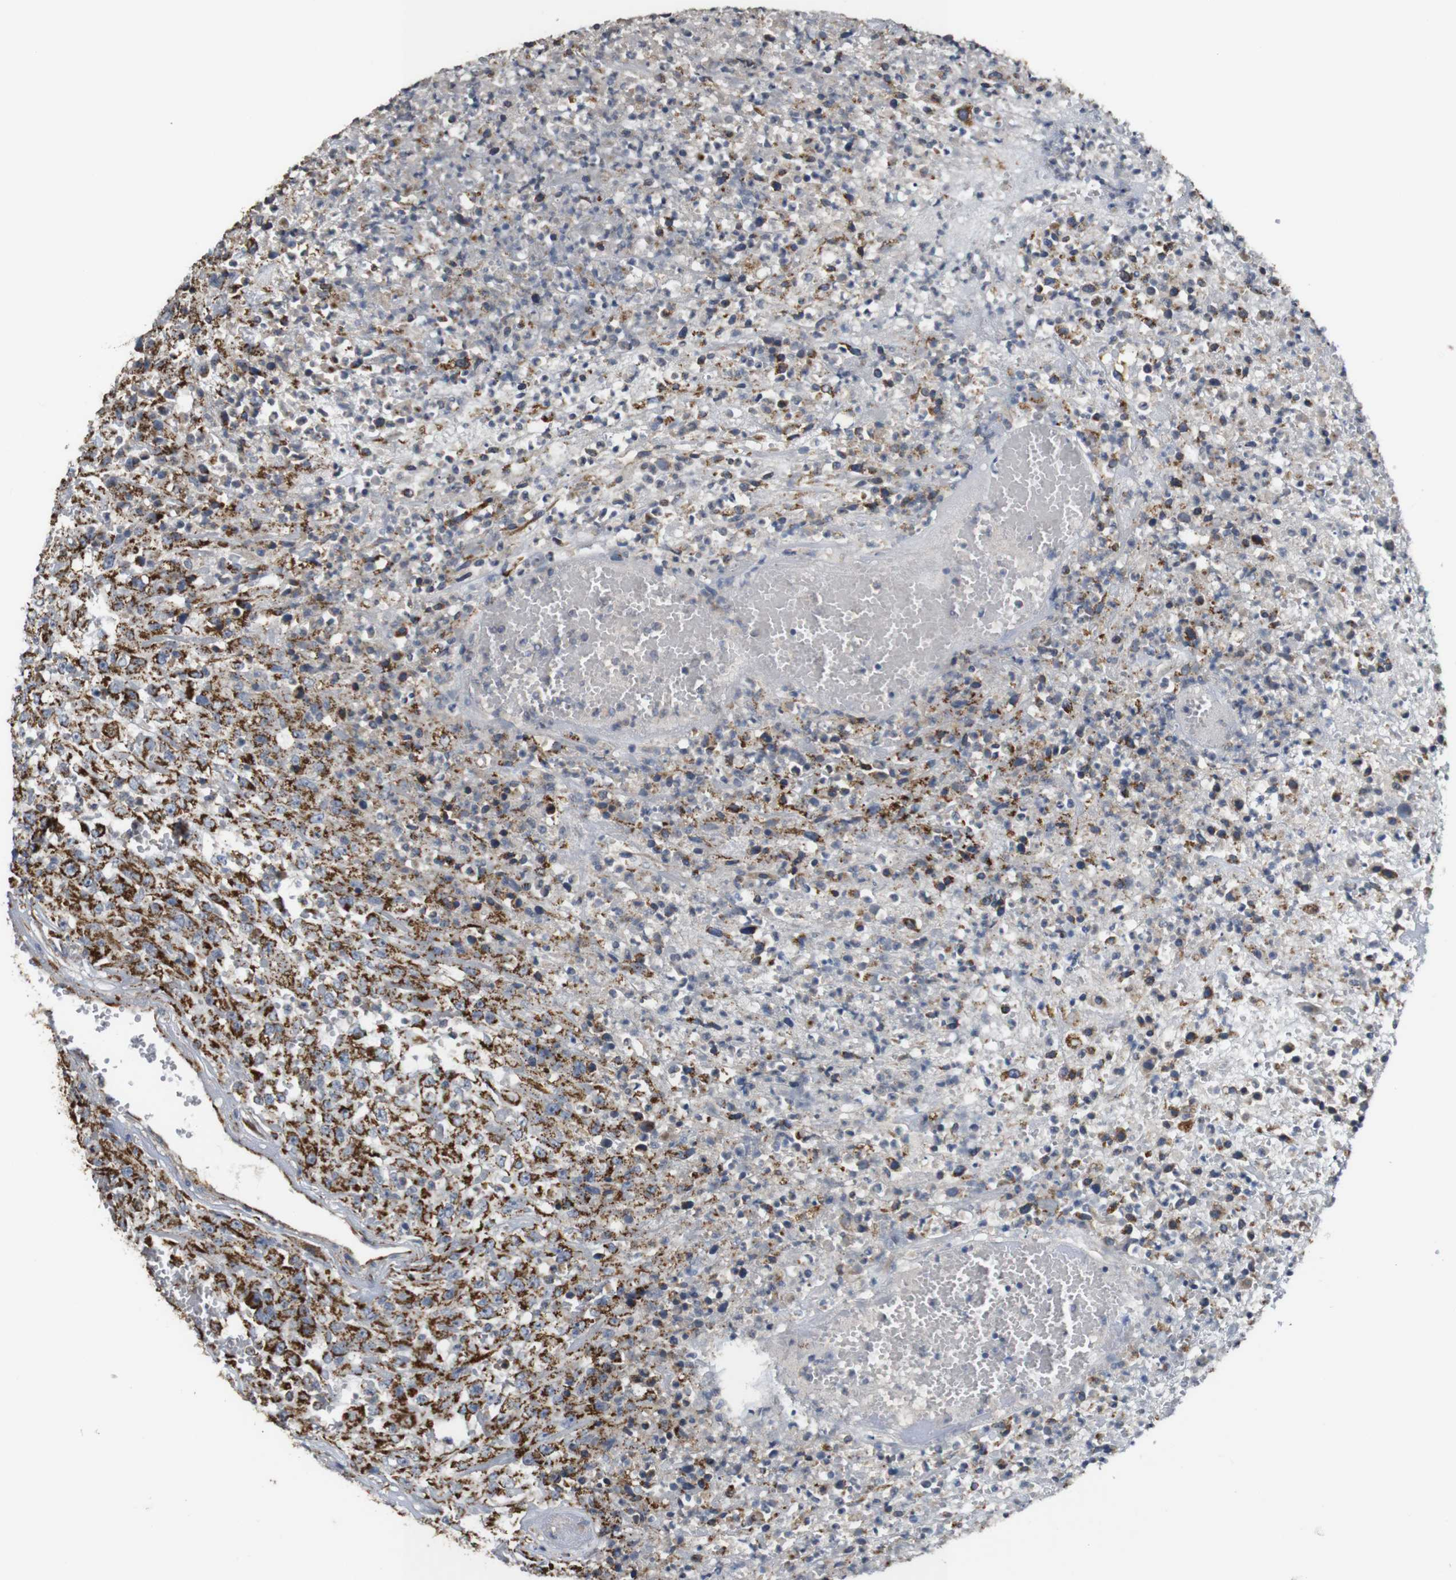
{"staining": {"intensity": "strong", "quantity": ">75%", "location": "cytoplasmic/membranous"}, "tissue": "urothelial cancer", "cell_type": "Tumor cells", "image_type": "cancer", "snomed": [{"axis": "morphology", "description": "Urothelial carcinoma, High grade"}, {"axis": "topography", "description": "Urinary bladder"}], "caption": "Immunohistochemistry of human urothelial cancer displays high levels of strong cytoplasmic/membranous positivity in approximately >75% of tumor cells.", "gene": "NR3C2", "patient": {"sex": "male", "age": 46}}